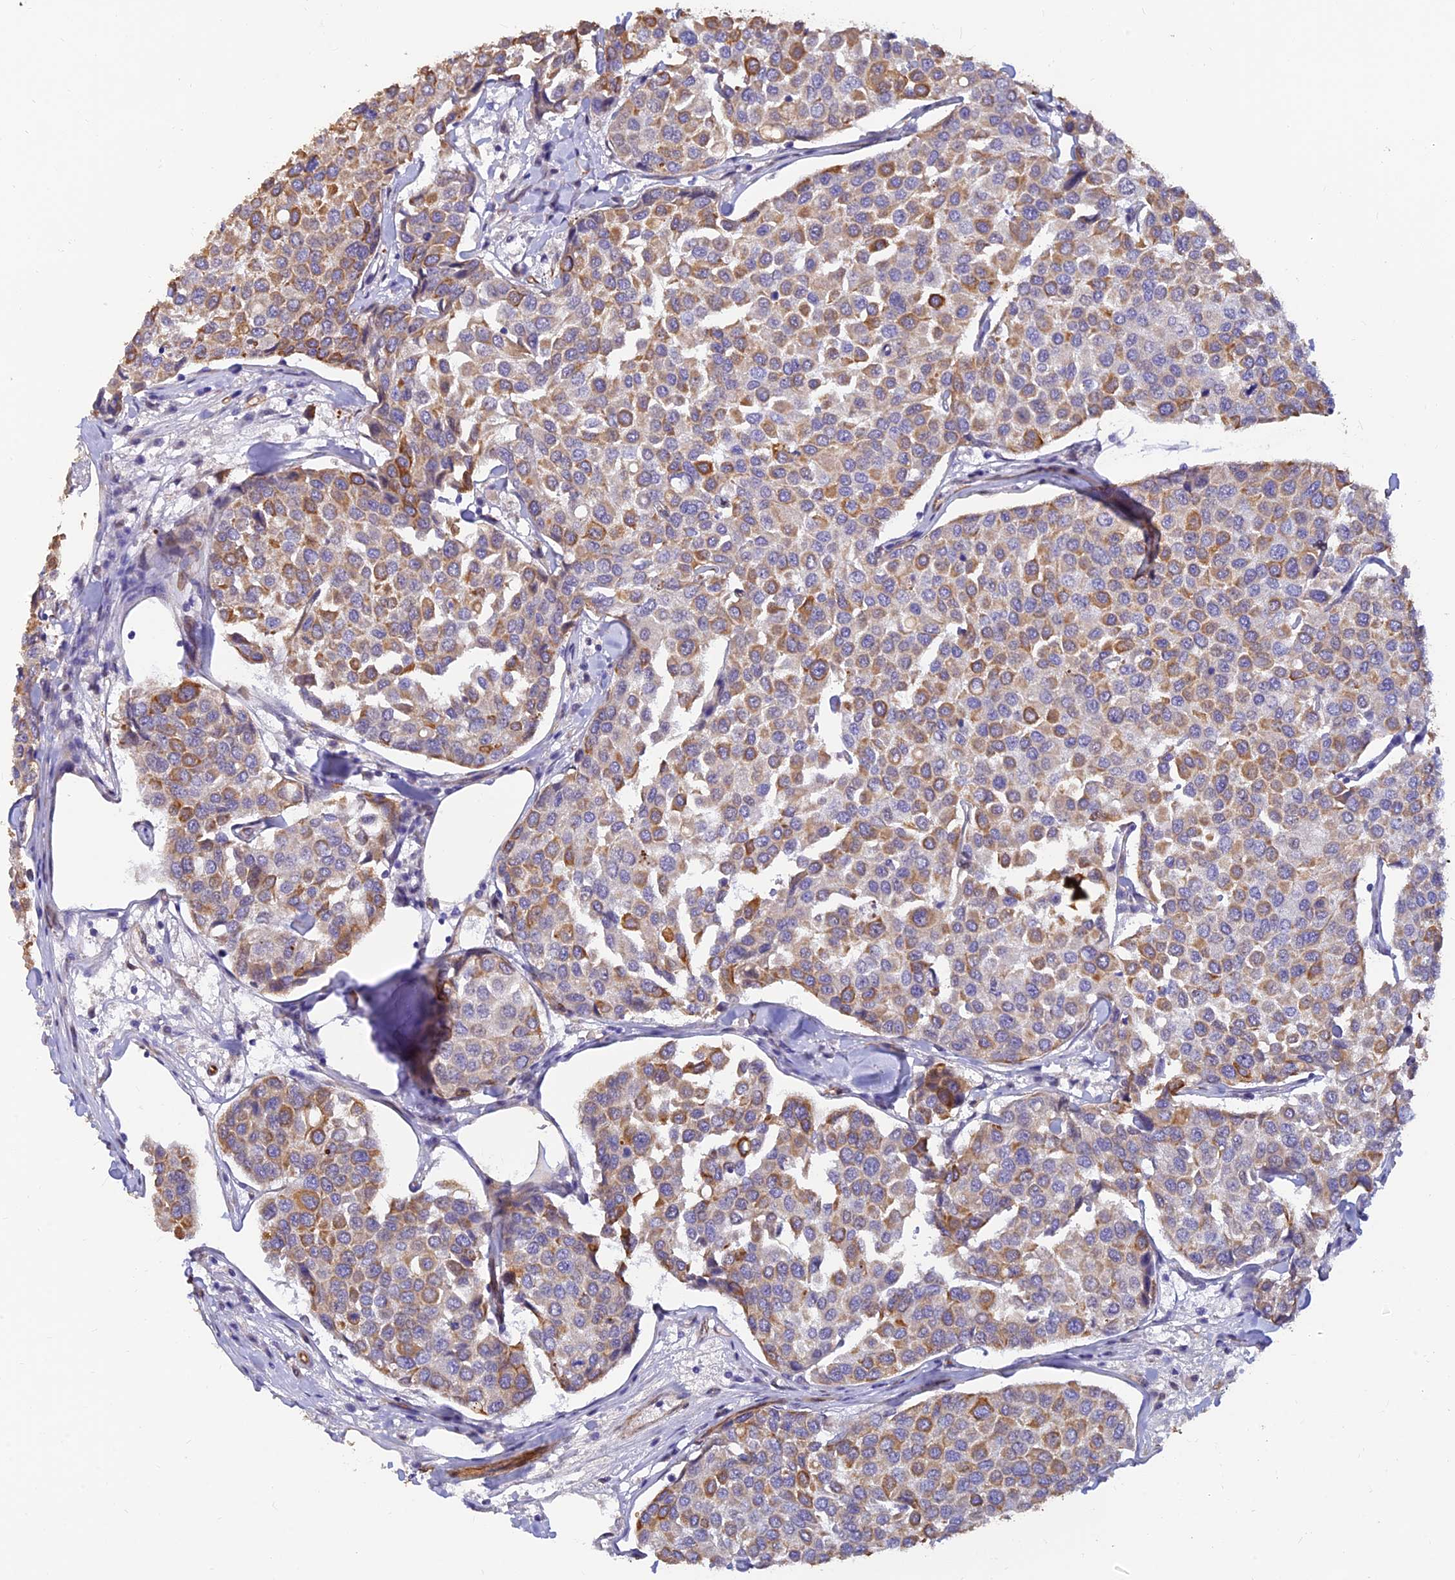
{"staining": {"intensity": "moderate", "quantity": ">75%", "location": "cytoplasmic/membranous"}, "tissue": "breast cancer", "cell_type": "Tumor cells", "image_type": "cancer", "snomed": [{"axis": "morphology", "description": "Duct carcinoma"}, {"axis": "topography", "description": "Breast"}], "caption": "An image of invasive ductal carcinoma (breast) stained for a protein reveals moderate cytoplasmic/membranous brown staining in tumor cells. (DAB (3,3'-diaminobenzidine) IHC with brightfield microscopy, high magnification).", "gene": "ALDH1L2", "patient": {"sex": "female", "age": 55}}